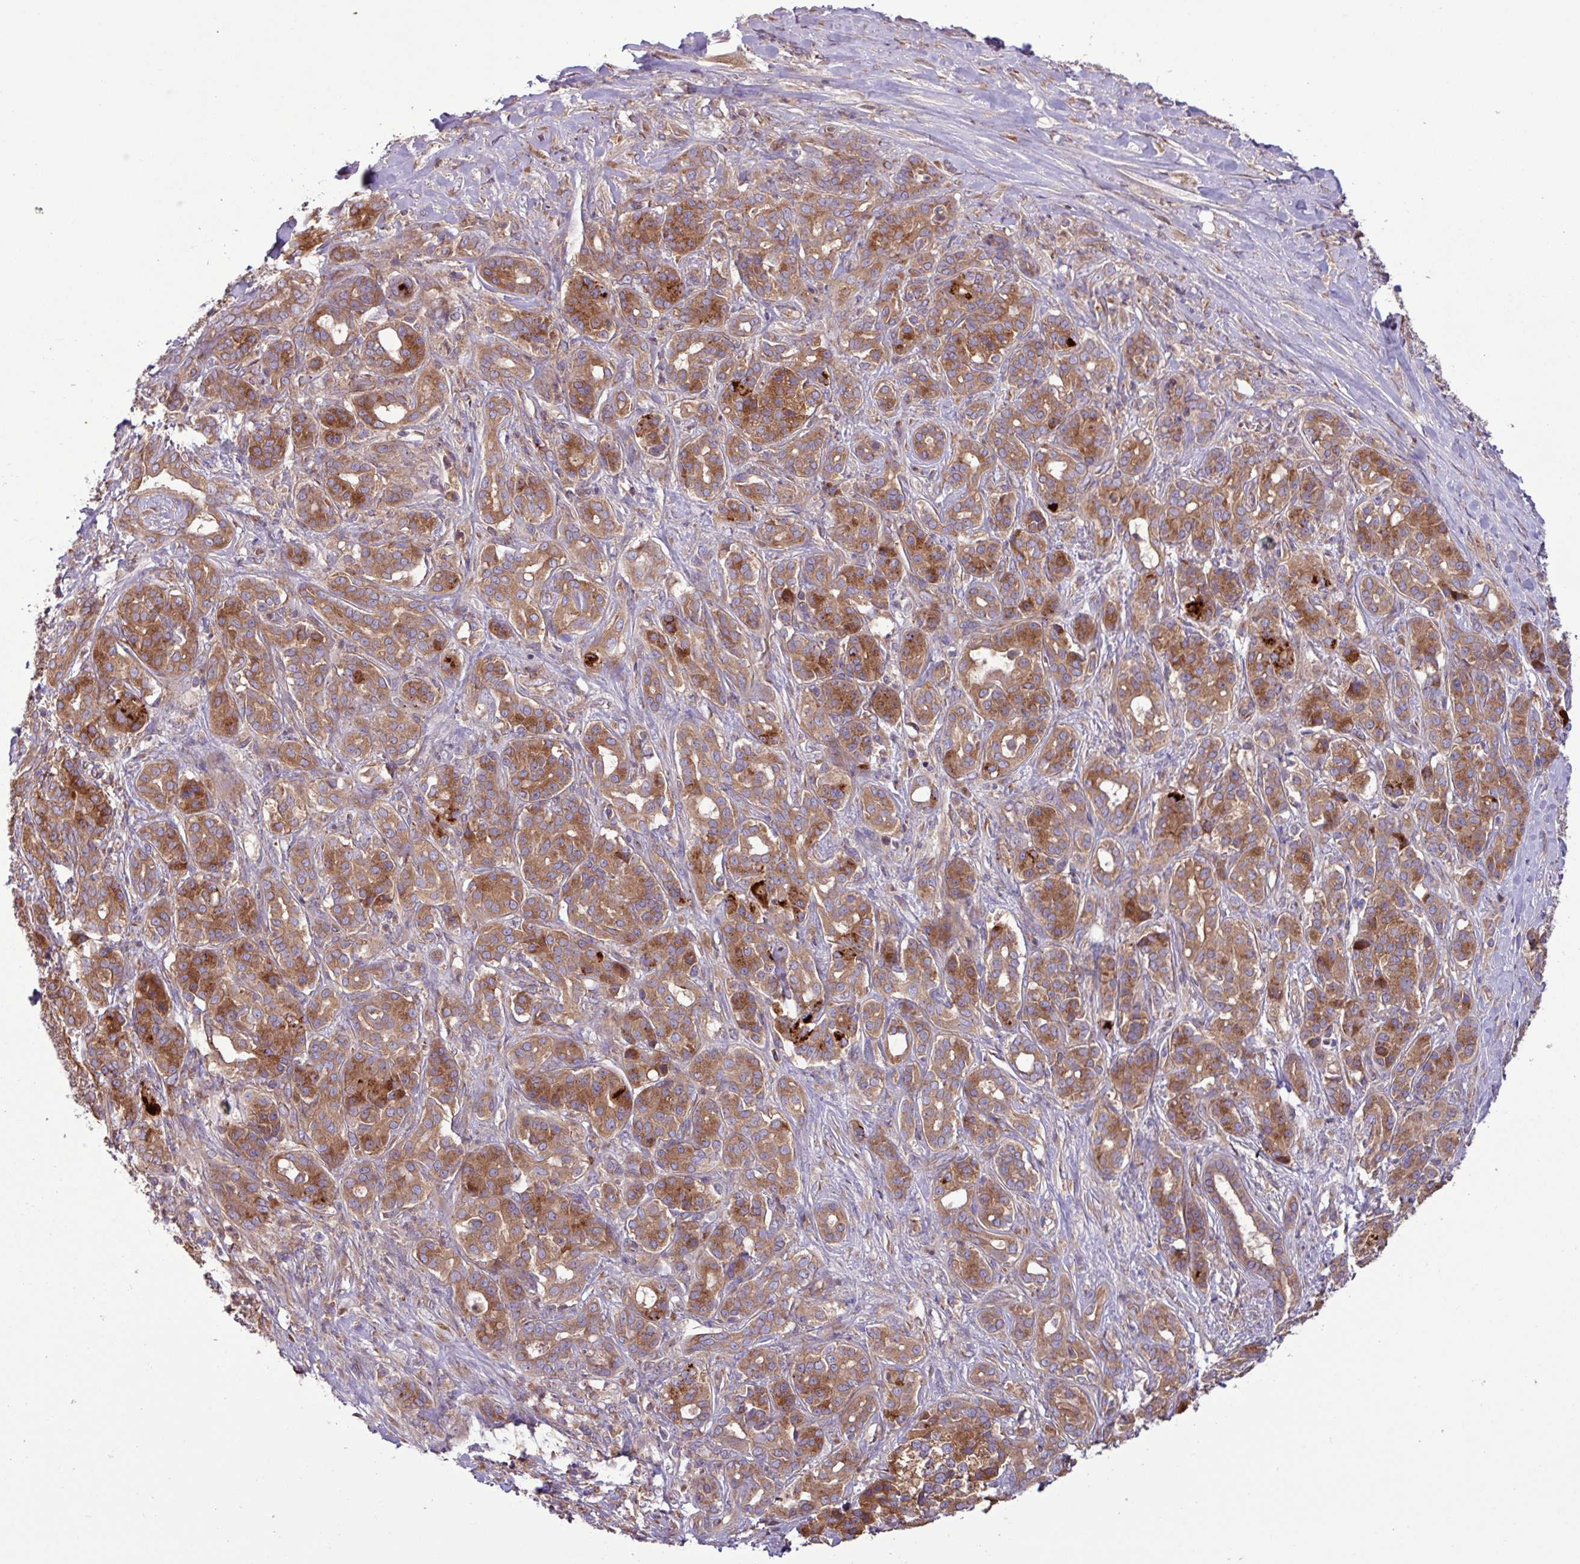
{"staining": {"intensity": "moderate", "quantity": ">75%", "location": "cytoplasmic/membranous"}, "tissue": "pancreatic cancer", "cell_type": "Tumor cells", "image_type": "cancer", "snomed": [{"axis": "morphology", "description": "Adenocarcinoma, NOS"}, {"axis": "topography", "description": "Pancreas"}], "caption": "Human adenocarcinoma (pancreatic) stained with a brown dye displays moderate cytoplasmic/membranous positive positivity in about >75% of tumor cells.", "gene": "RAB19", "patient": {"sex": "male", "age": 57}}